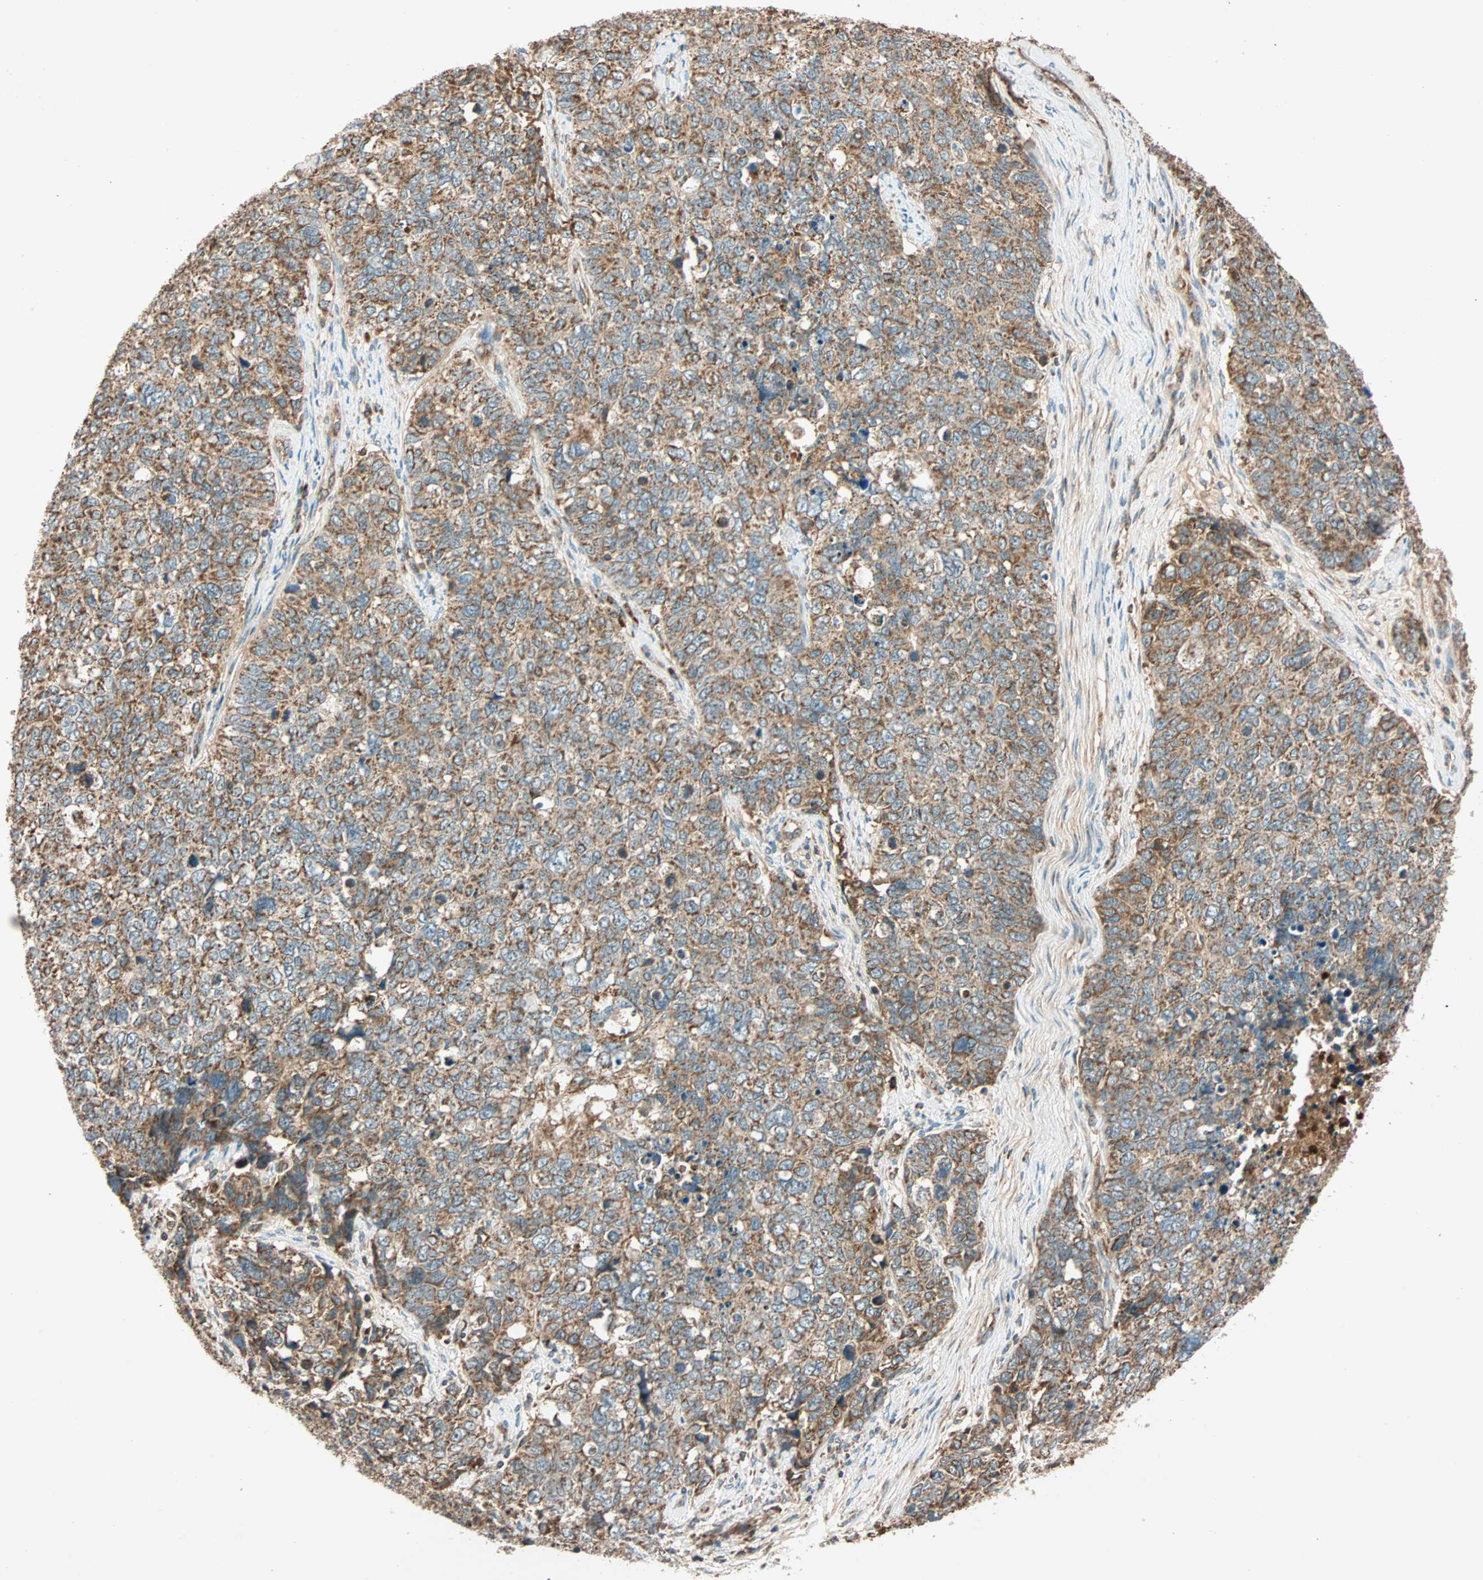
{"staining": {"intensity": "moderate", "quantity": ">75%", "location": "cytoplasmic/membranous"}, "tissue": "cervical cancer", "cell_type": "Tumor cells", "image_type": "cancer", "snomed": [{"axis": "morphology", "description": "Adenocarcinoma, NOS"}, {"axis": "topography", "description": "Cervix"}], "caption": "Immunohistochemical staining of cervical cancer displays medium levels of moderate cytoplasmic/membranous staining in approximately >75% of tumor cells. The staining is performed using DAB (3,3'-diaminobenzidine) brown chromogen to label protein expression. The nuclei are counter-stained blue using hematoxylin.", "gene": "MAPK1", "patient": {"sex": "female", "age": 36}}